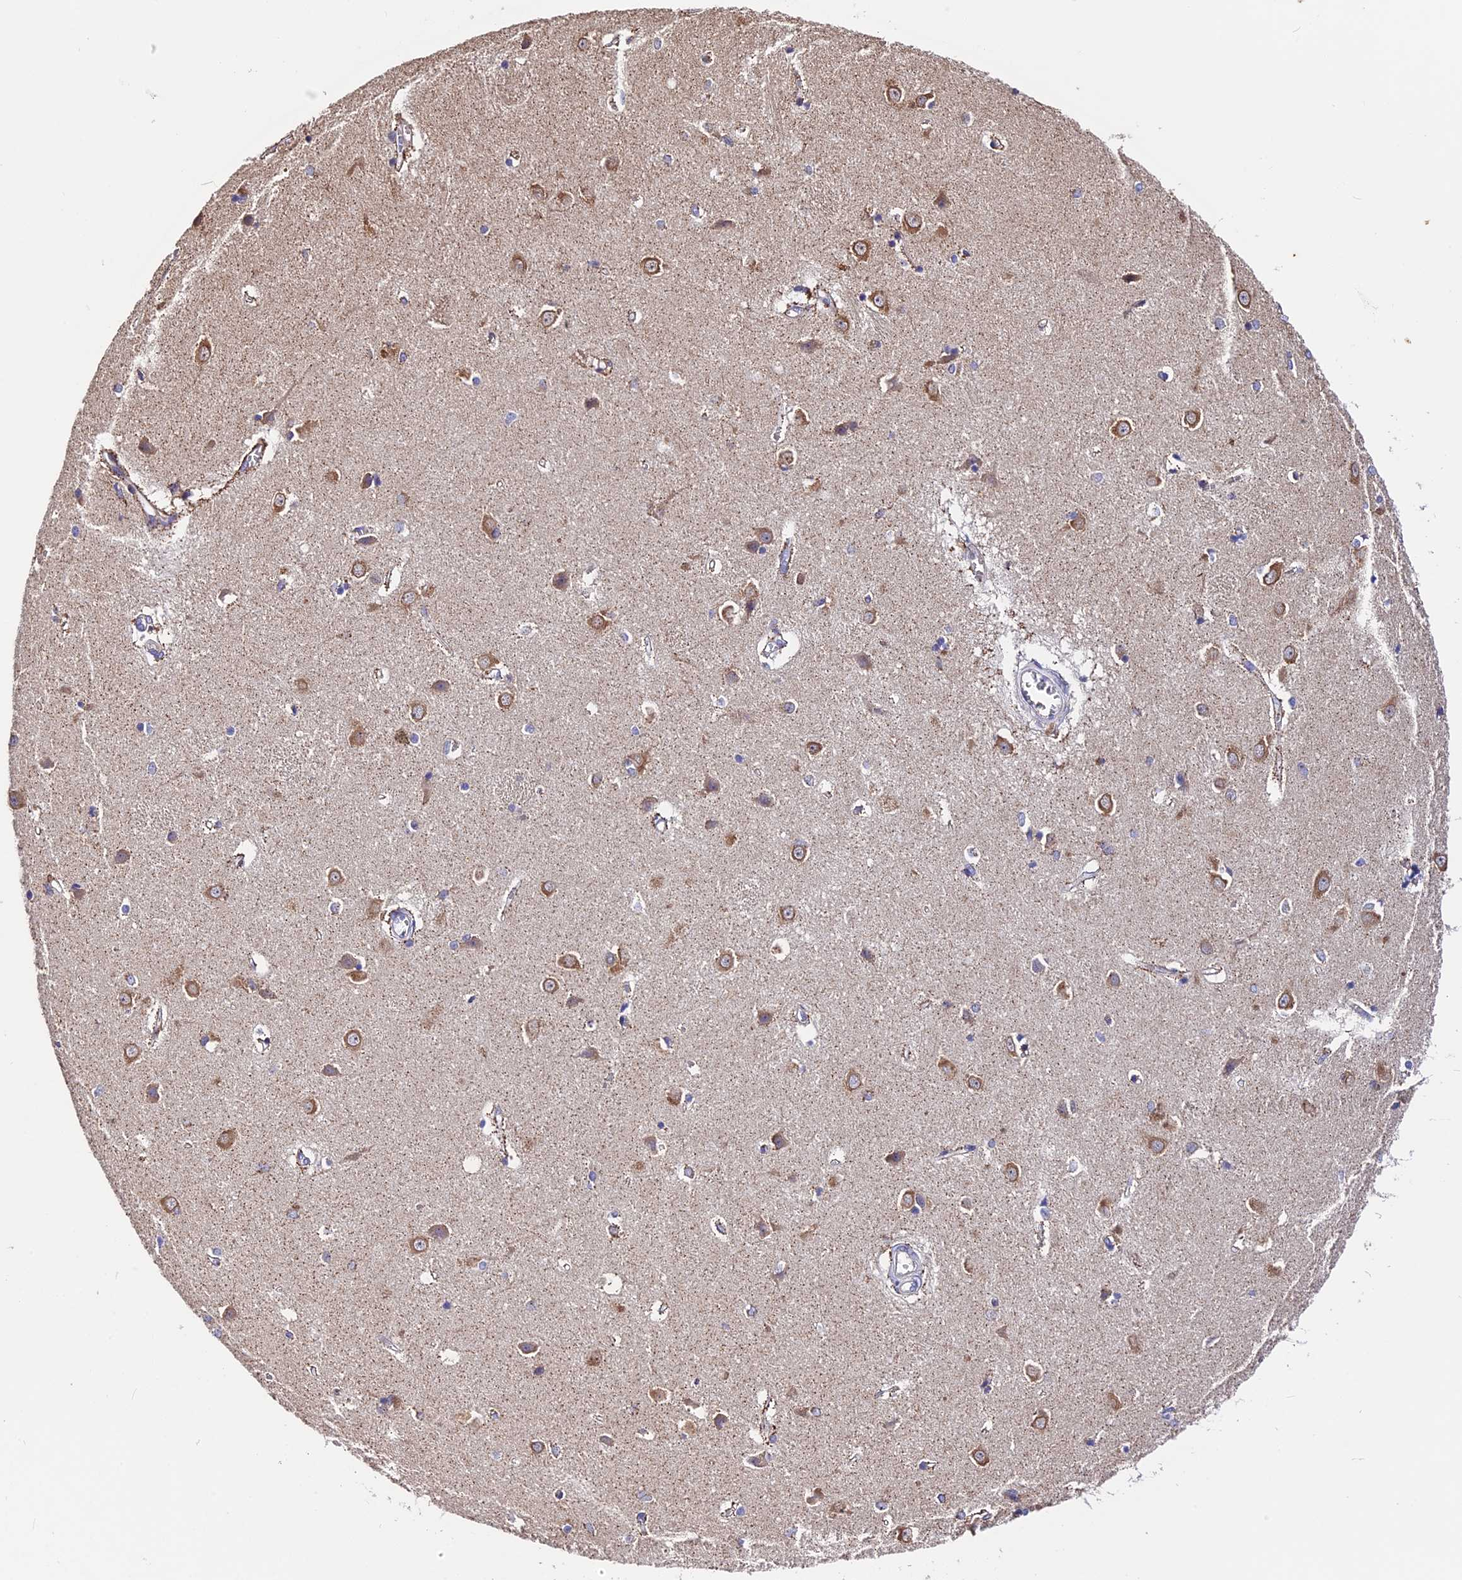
{"staining": {"intensity": "weak", "quantity": "<25%", "location": "cytoplasmic/membranous"}, "tissue": "caudate", "cell_type": "Glial cells", "image_type": "normal", "snomed": [{"axis": "morphology", "description": "Normal tissue, NOS"}, {"axis": "topography", "description": "Lateral ventricle wall"}], "caption": "Immunohistochemistry micrograph of unremarkable caudate: human caudate stained with DAB (3,3'-diaminobenzidine) reveals no significant protein positivity in glial cells.", "gene": "TRMT1", "patient": {"sex": "male", "age": 37}}